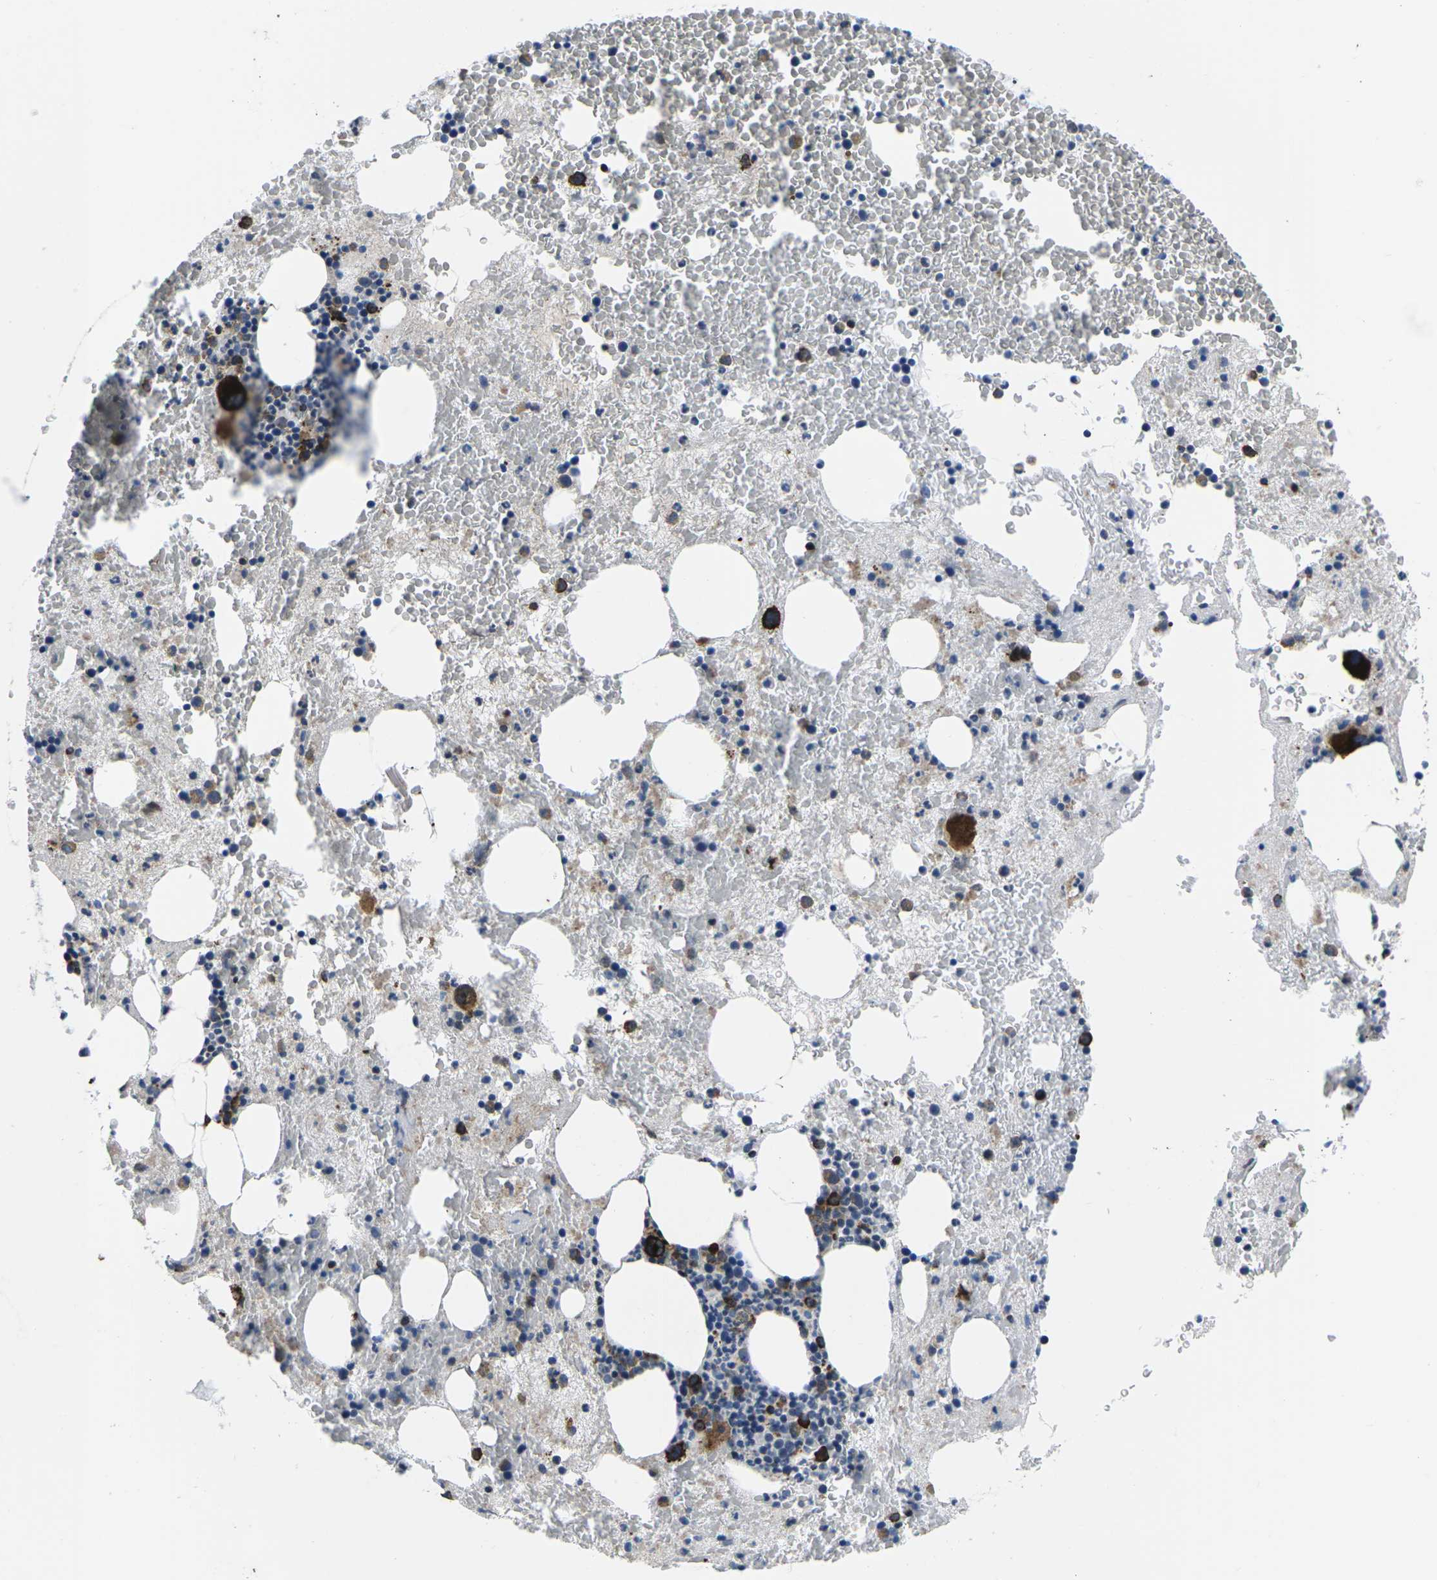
{"staining": {"intensity": "strong", "quantity": "25%-75%", "location": "cytoplasmic/membranous"}, "tissue": "bone marrow", "cell_type": "Hematopoietic cells", "image_type": "normal", "snomed": [{"axis": "morphology", "description": "Normal tissue, NOS"}, {"axis": "morphology", "description": "Inflammation, NOS"}, {"axis": "topography", "description": "Bone marrow"}], "caption": "Strong cytoplasmic/membranous protein staining is identified in about 25%-75% of hematopoietic cells in bone marrow. (IHC, brightfield microscopy, high magnification).", "gene": "CTSW", "patient": {"sex": "male", "age": 63}}